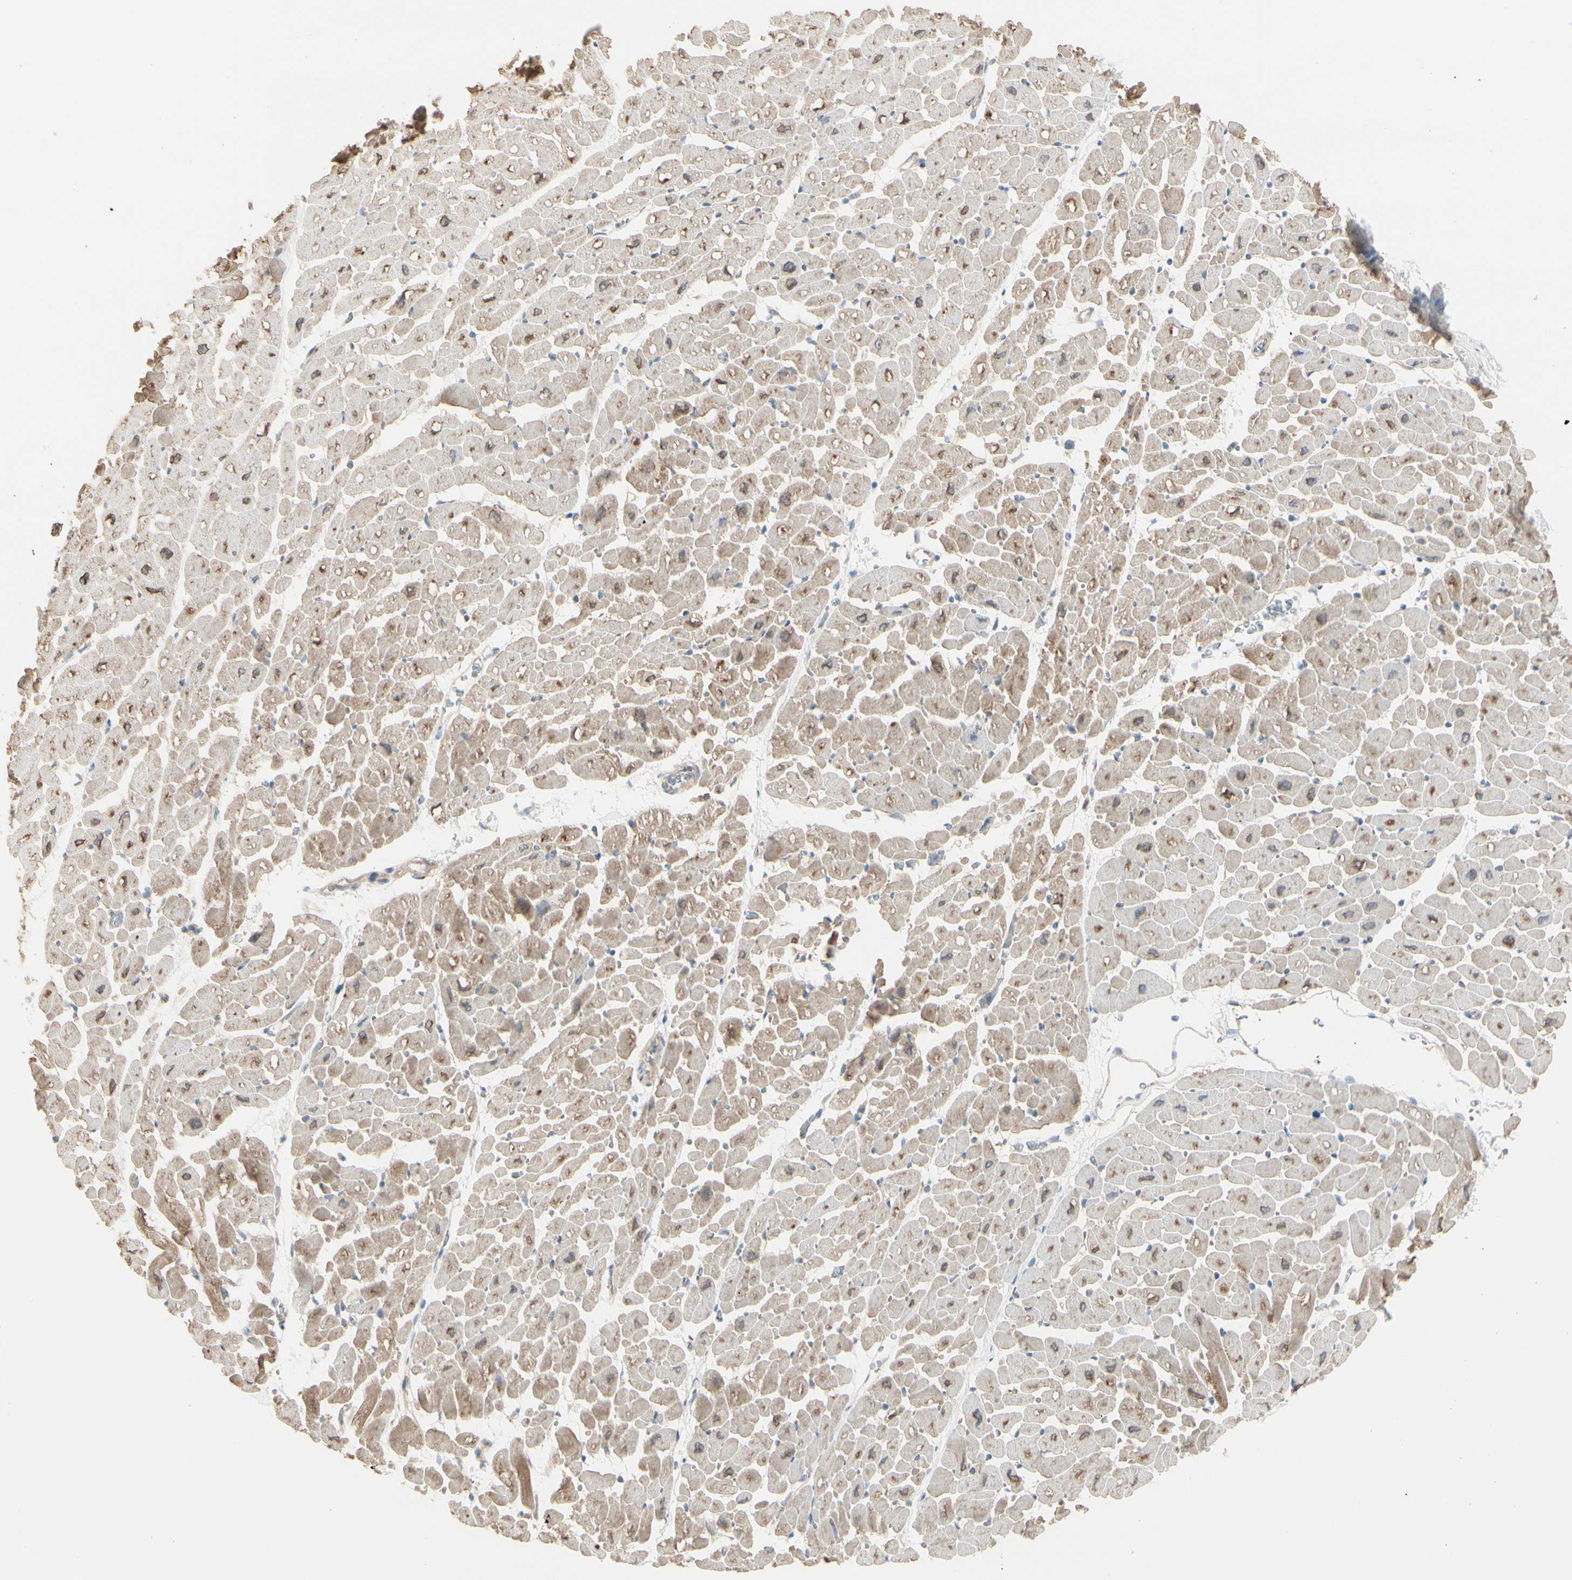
{"staining": {"intensity": "moderate", "quantity": ">75%", "location": "cytoplasmic/membranous"}, "tissue": "heart muscle", "cell_type": "Cardiomyocytes", "image_type": "normal", "snomed": [{"axis": "morphology", "description": "Normal tissue, NOS"}, {"axis": "topography", "description": "Heart"}], "caption": "Benign heart muscle was stained to show a protein in brown. There is medium levels of moderate cytoplasmic/membranous expression in approximately >75% of cardiomyocytes. (DAB IHC, brown staining for protein, blue staining for nuclei).", "gene": "EPHA3", "patient": {"sex": "male", "age": 45}}